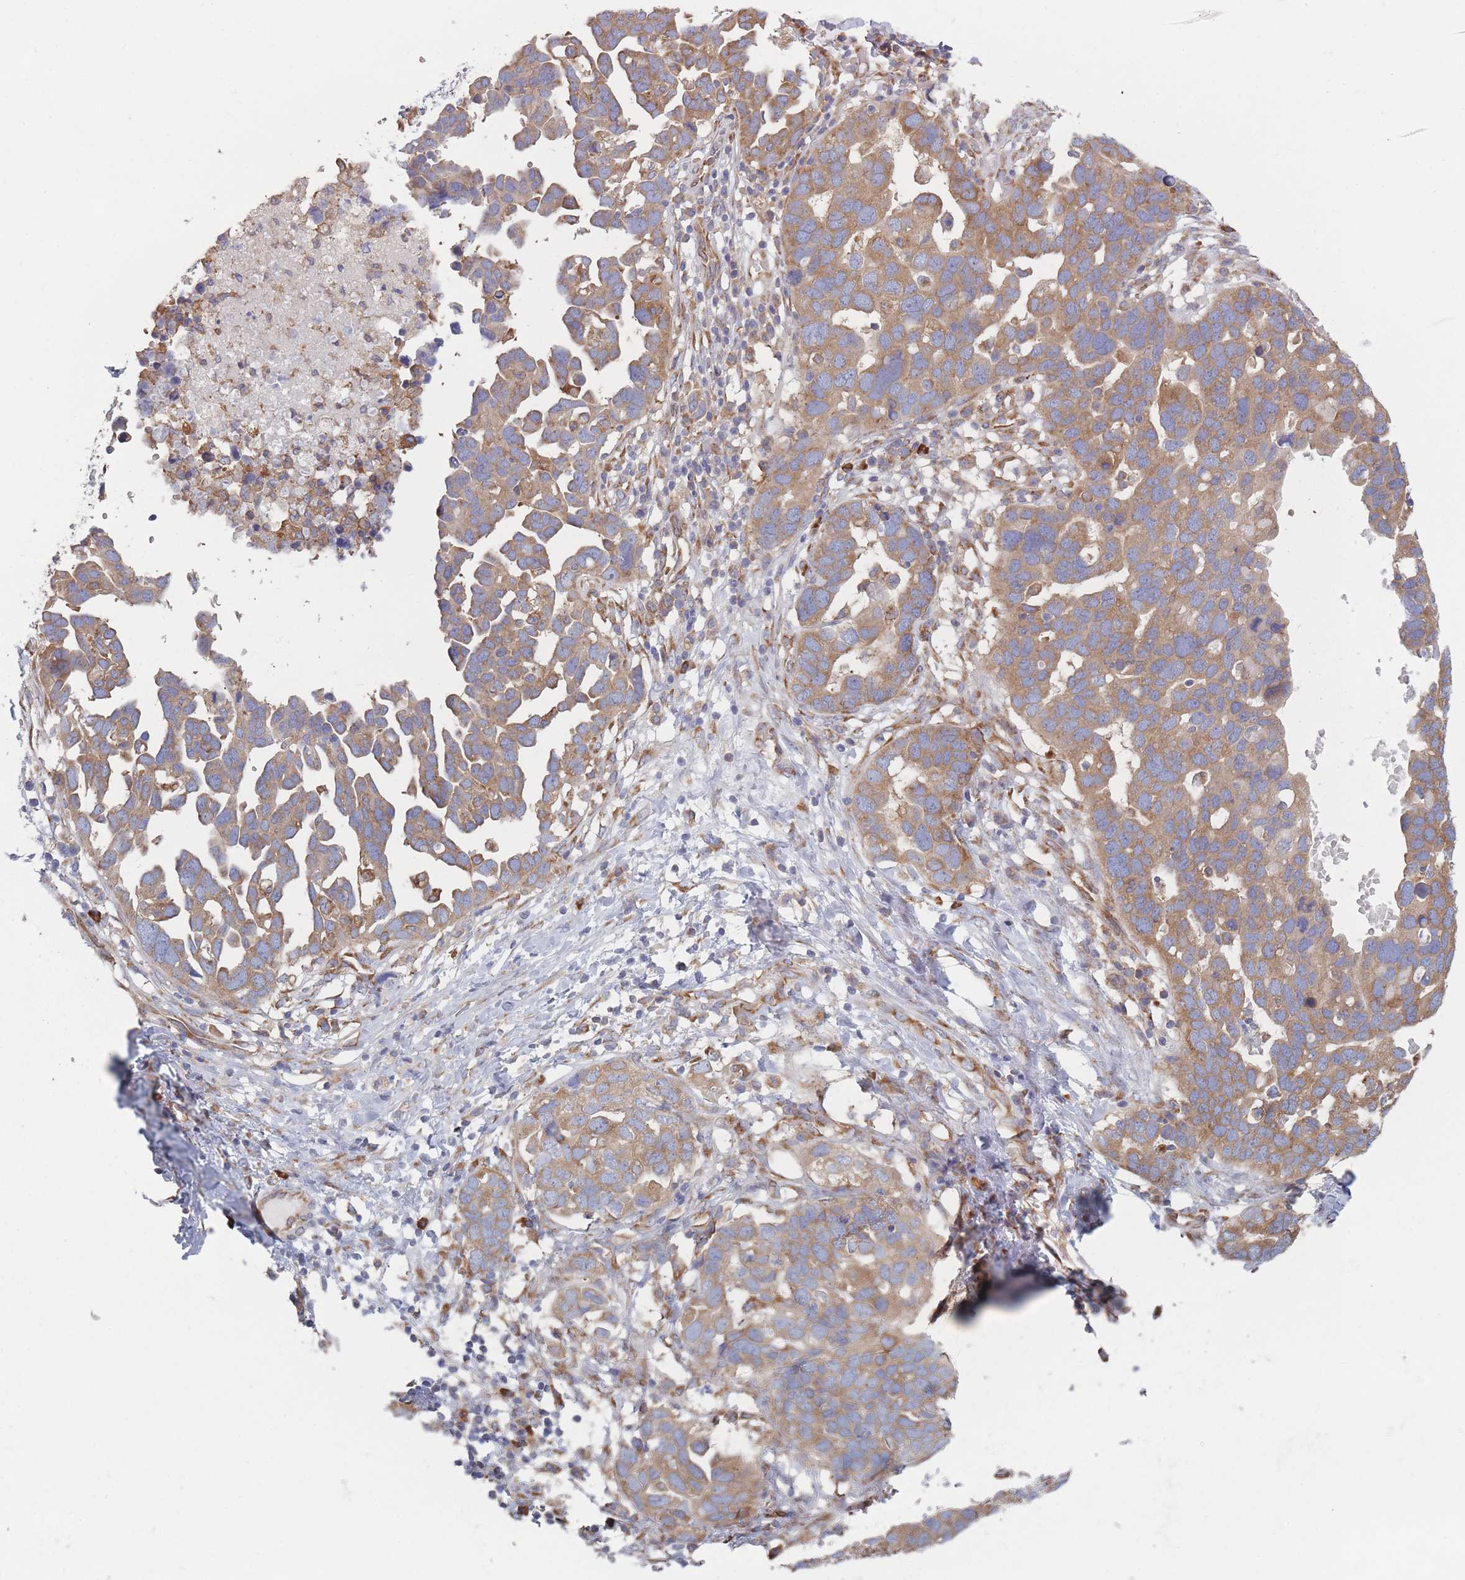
{"staining": {"intensity": "moderate", "quantity": "25%-75%", "location": "cytoplasmic/membranous"}, "tissue": "ovarian cancer", "cell_type": "Tumor cells", "image_type": "cancer", "snomed": [{"axis": "morphology", "description": "Cystadenocarcinoma, serous, NOS"}, {"axis": "topography", "description": "Ovary"}], "caption": "DAB (3,3'-diaminobenzidine) immunohistochemical staining of human ovarian cancer displays moderate cytoplasmic/membranous protein expression in about 25%-75% of tumor cells.", "gene": "EEF1B2", "patient": {"sex": "female", "age": 54}}